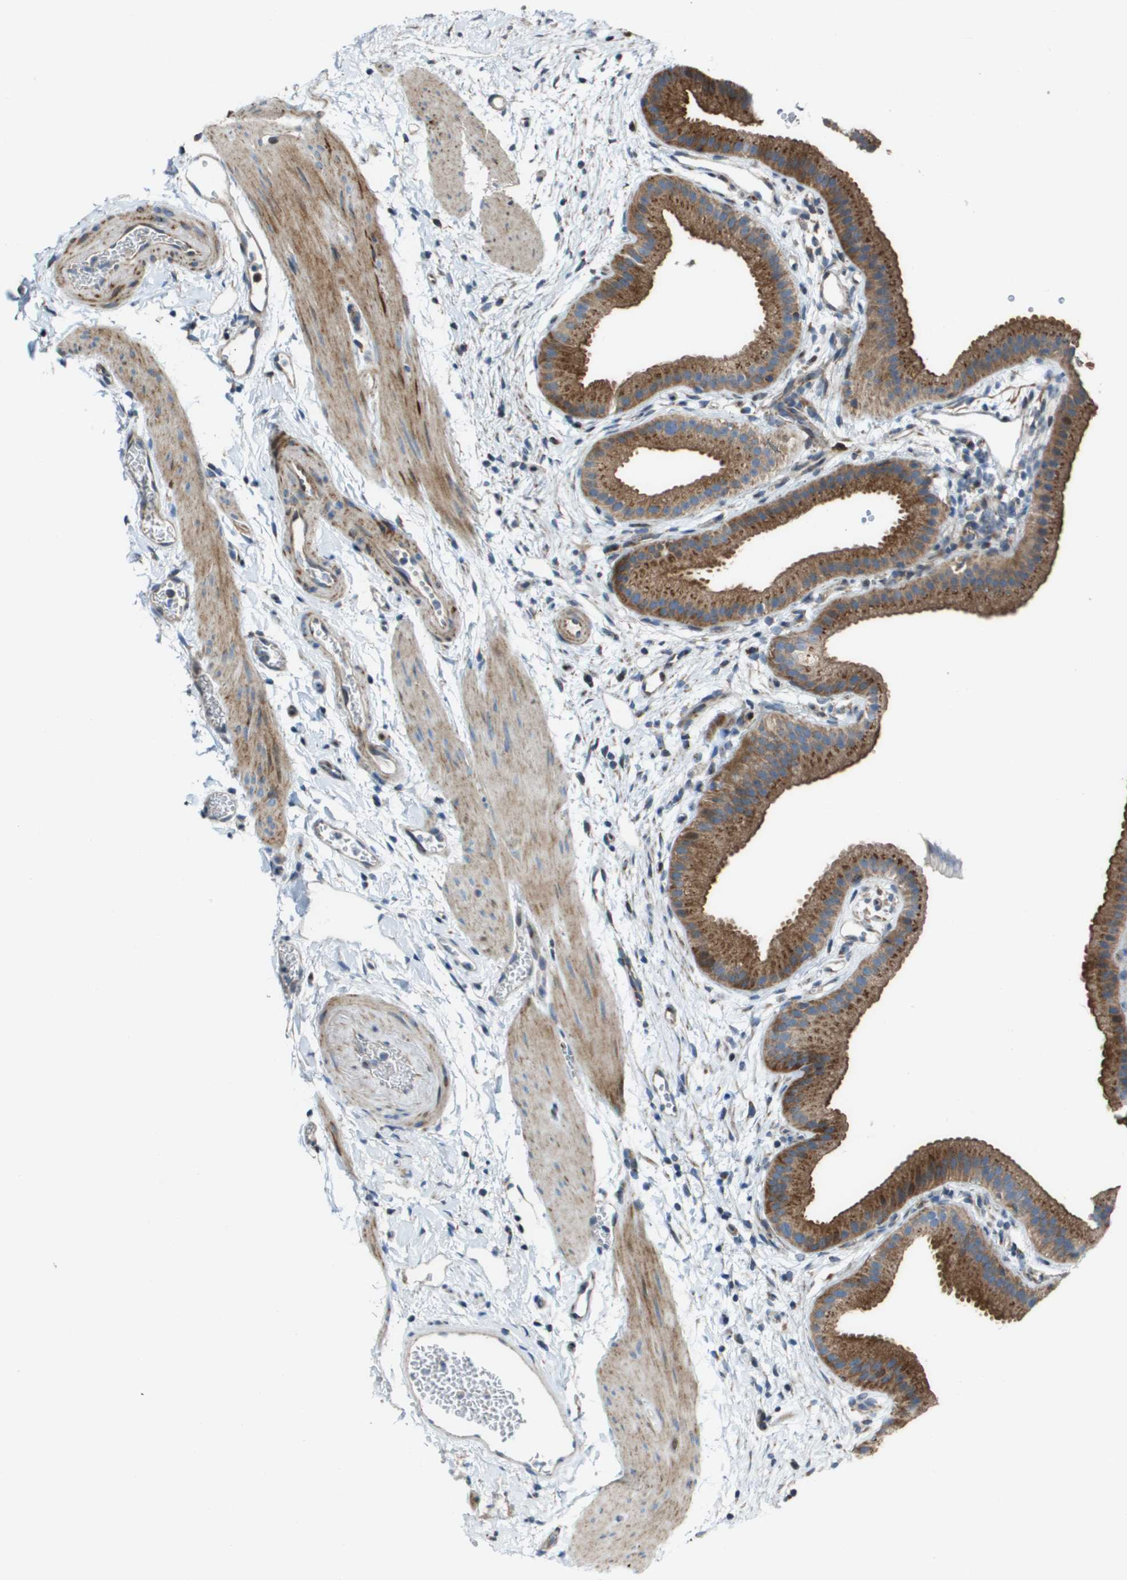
{"staining": {"intensity": "strong", "quantity": ">75%", "location": "cytoplasmic/membranous"}, "tissue": "gallbladder", "cell_type": "Glandular cells", "image_type": "normal", "snomed": [{"axis": "morphology", "description": "Normal tissue, NOS"}, {"axis": "topography", "description": "Gallbladder"}], "caption": "Immunohistochemistry staining of unremarkable gallbladder, which reveals high levels of strong cytoplasmic/membranous positivity in about >75% of glandular cells indicating strong cytoplasmic/membranous protein staining. The staining was performed using DAB (3,3'-diaminobenzidine) (brown) for protein detection and nuclei were counterstained in hematoxylin (blue).", "gene": "MGAT3", "patient": {"sex": "female", "age": 64}}